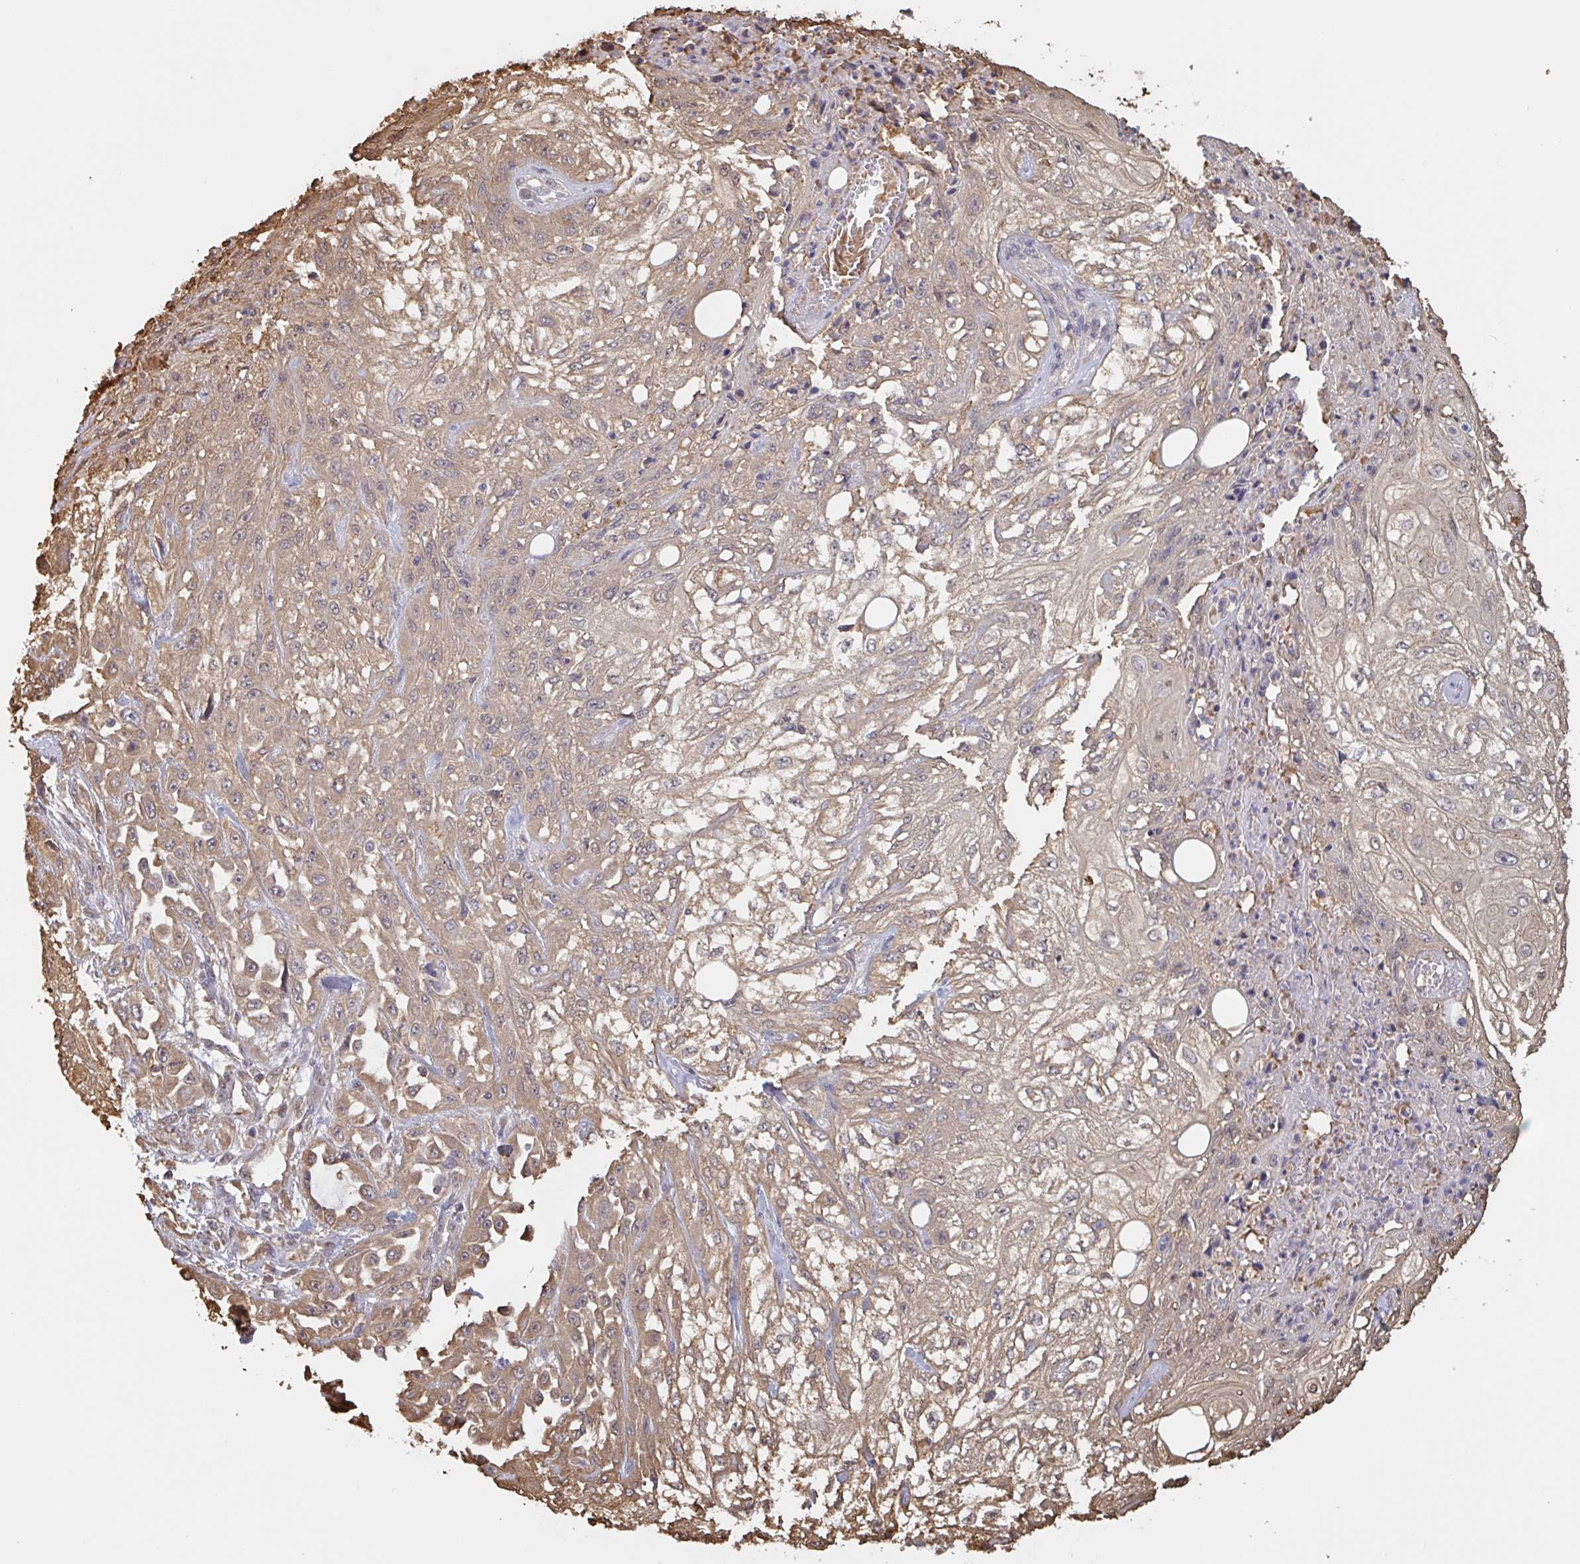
{"staining": {"intensity": "moderate", "quantity": "25%-75%", "location": "cytoplasmic/membranous"}, "tissue": "skin cancer", "cell_type": "Tumor cells", "image_type": "cancer", "snomed": [{"axis": "morphology", "description": "Squamous cell carcinoma, NOS"}, {"axis": "morphology", "description": "Squamous cell carcinoma, metastatic, NOS"}, {"axis": "topography", "description": "Skin"}, {"axis": "topography", "description": "Lymph node"}], "caption": "Human skin cancer stained with a protein marker demonstrates moderate staining in tumor cells.", "gene": "OTOP2", "patient": {"sex": "male", "age": 75}}